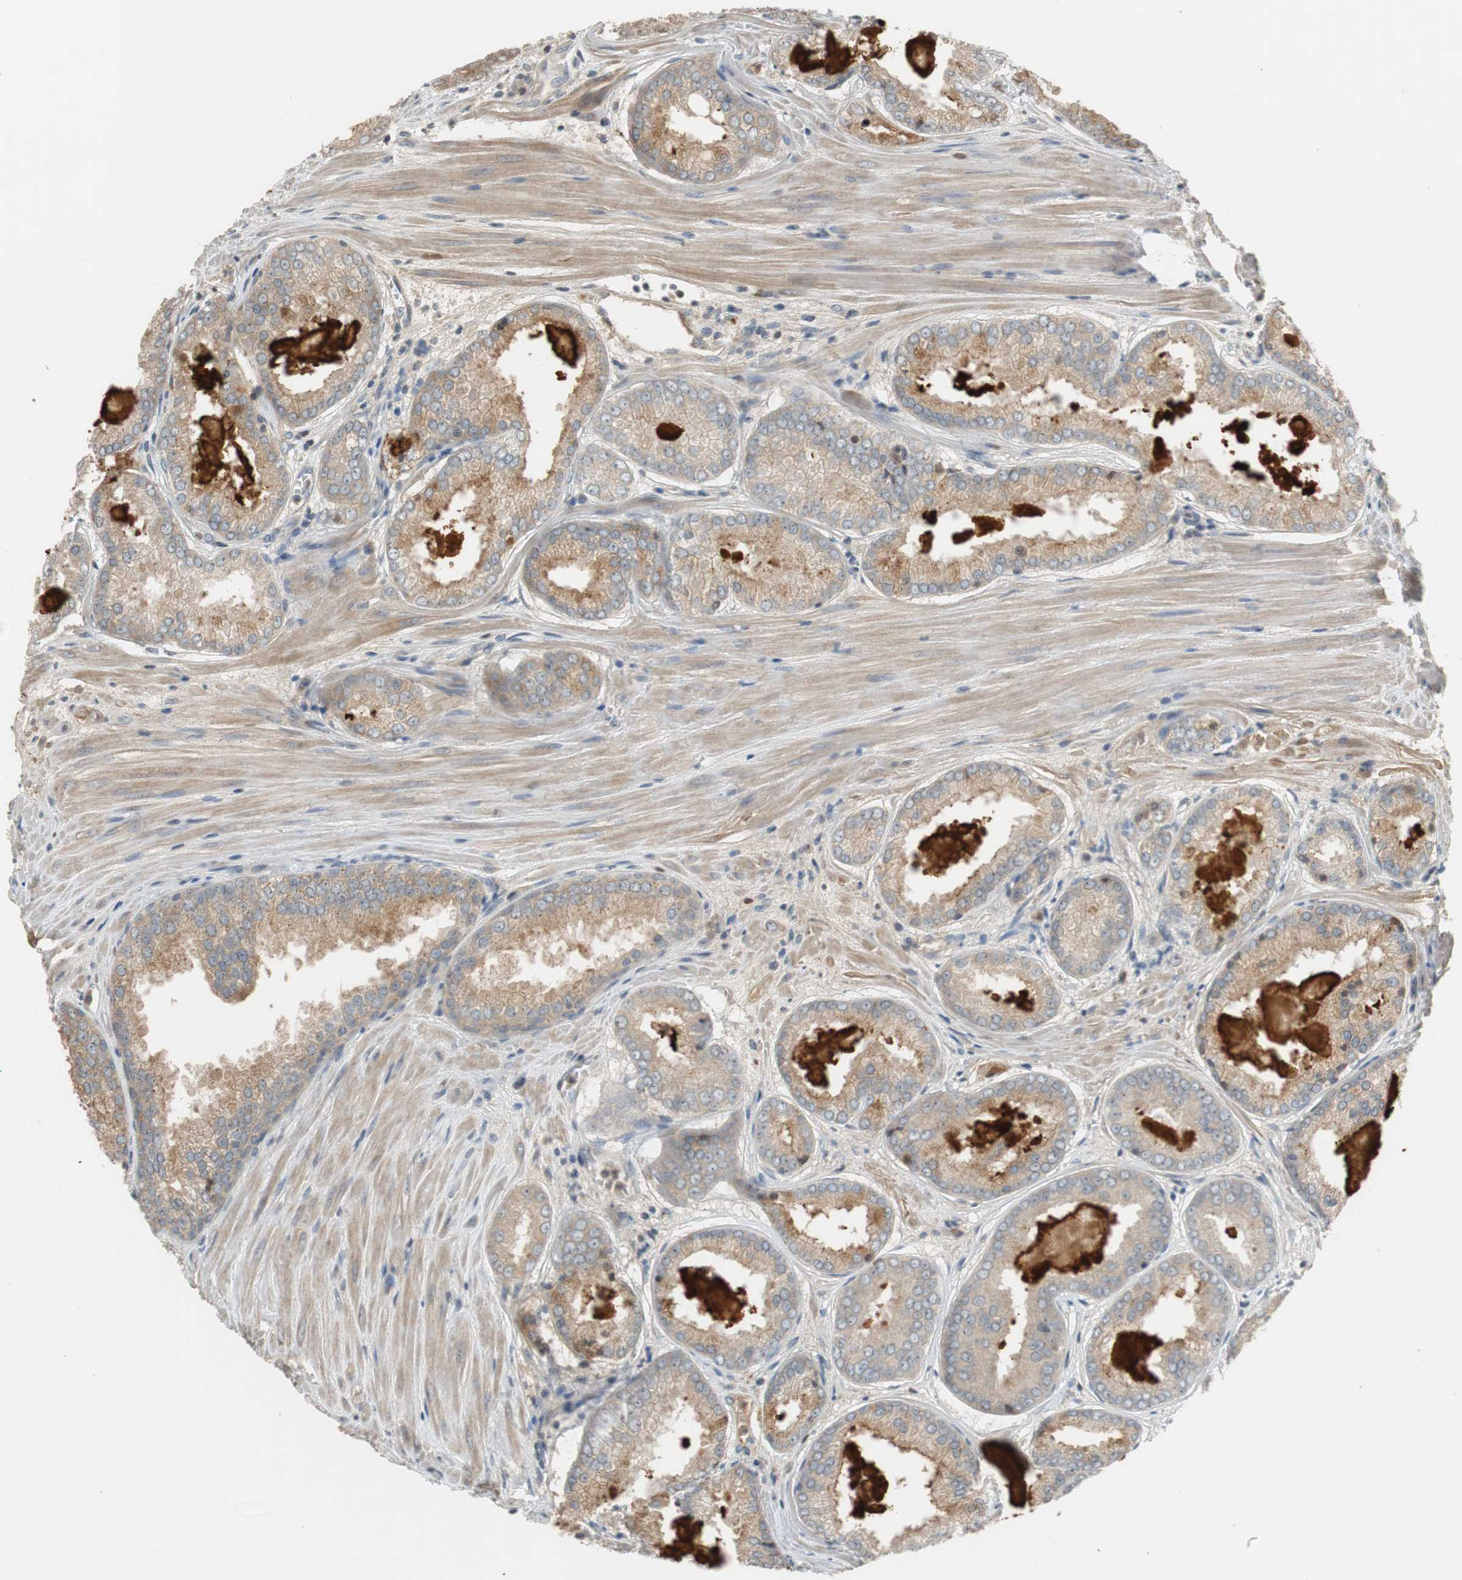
{"staining": {"intensity": "weak", "quantity": ">75%", "location": "cytoplasmic/membranous"}, "tissue": "prostate cancer", "cell_type": "Tumor cells", "image_type": "cancer", "snomed": [{"axis": "morphology", "description": "Adenocarcinoma, Low grade"}, {"axis": "topography", "description": "Prostate"}], "caption": "Prostate cancer (adenocarcinoma (low-grade)) tissue displays weak cytoplasmic/membranous positivity in approximately >75% of tumor cells The protein of interest is shown in brown color, while the nuclei are stained blue.", "gene": "C4A", "patient": {"sex": "male", "age": 64}}